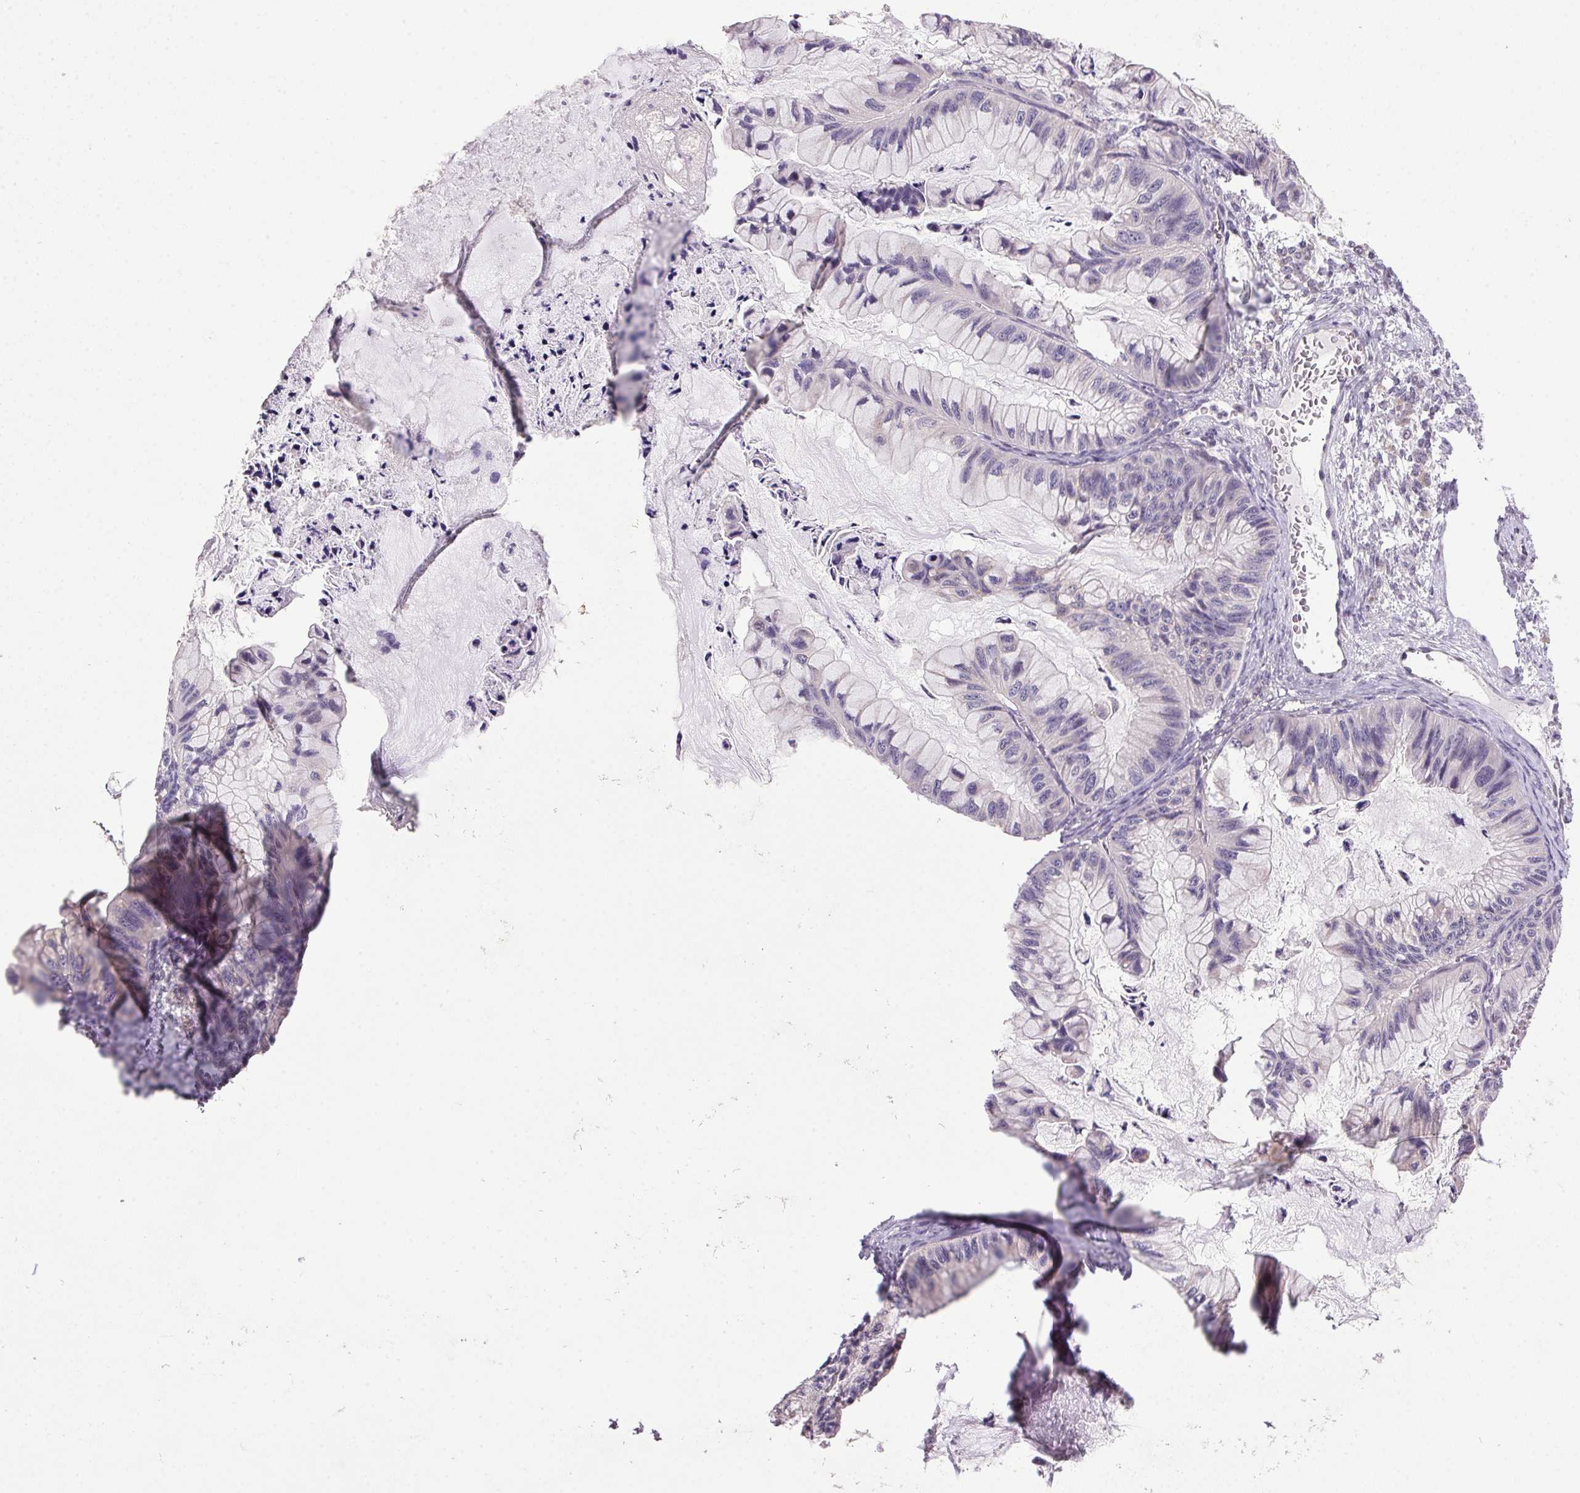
{"staining": {"intensity": "negative", "quantity": "none", "location": "none"}, "tissue": "ovarian cancer", "cell_type": "Tumor cells", "image_type": "cancer", "snomed": [{"axis": "morphology", "description": "Cystadenocarcinoma, mucinous, NOS"}, {"axis": "topography", "description": "Ovary"}], "caption": "Immunohistochemistry micrograph of neoplastic tissue: ovarian mucinous cystadenocarcinoma stained with DAB (3,3'-diaminobenzidine) exhibits no significant protein staining in tumor cells.", "gene": "AKR1E2", "patient": {"sex": "female", "age": 72}}